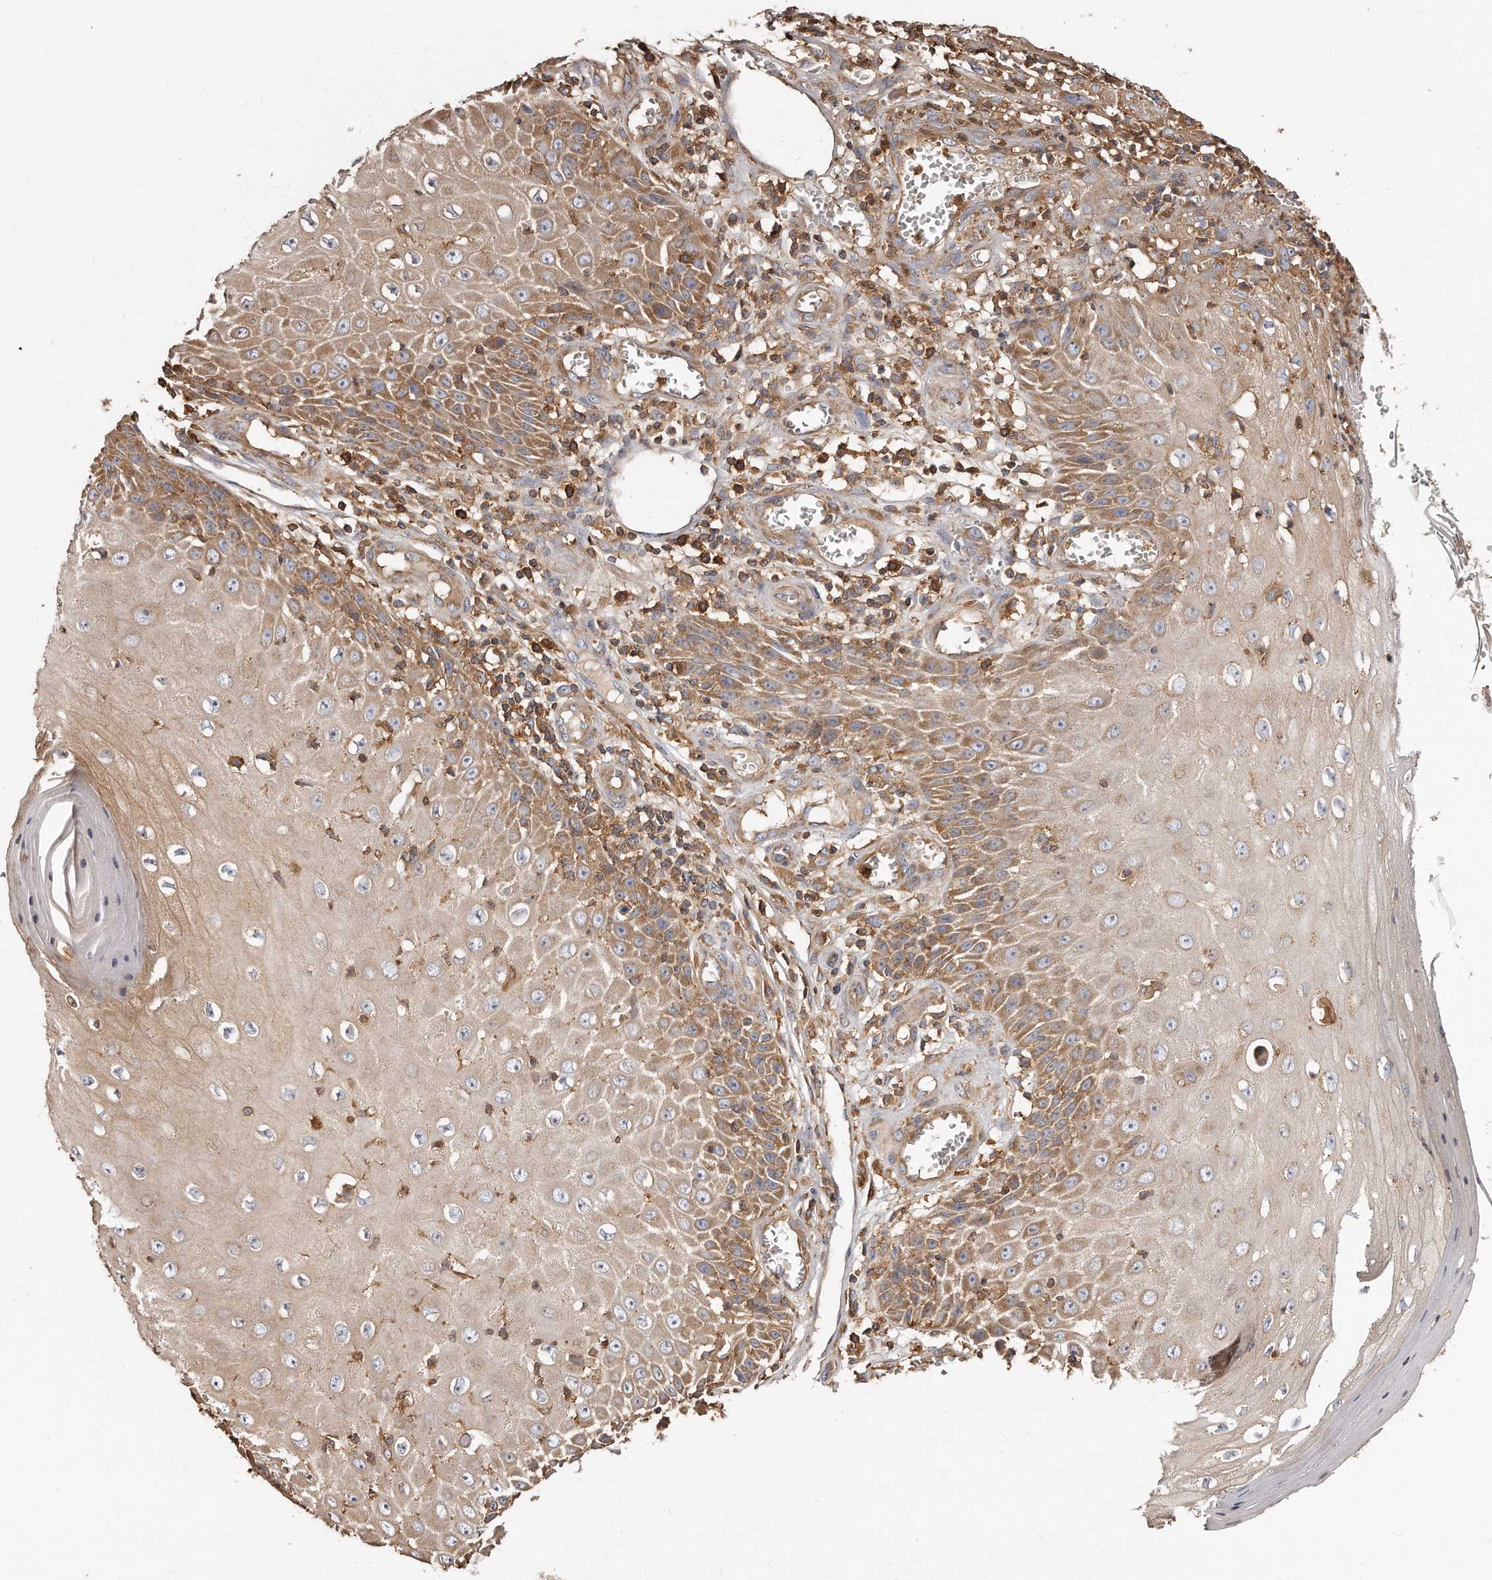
{"staining": {"intensity": "moderate", "quantity": "<25%", "location": "cytoplasmic/membranous"}, "tissue": "skin cancer", "cell_type": "Tumor cells", "image_type": "cancer", "snomed": [{"axis": "morphology", "description": "Squamous cell carcinoma, NOS"}, {"axis": "topography", "description": "Skin"}], "caption": "Human skin squamous cell carcinoma stained with a protein marker demonstrates moderate staining in tumor cells.", "gene": "CAP1", "patient": {"sex": "female", "age": 73}}